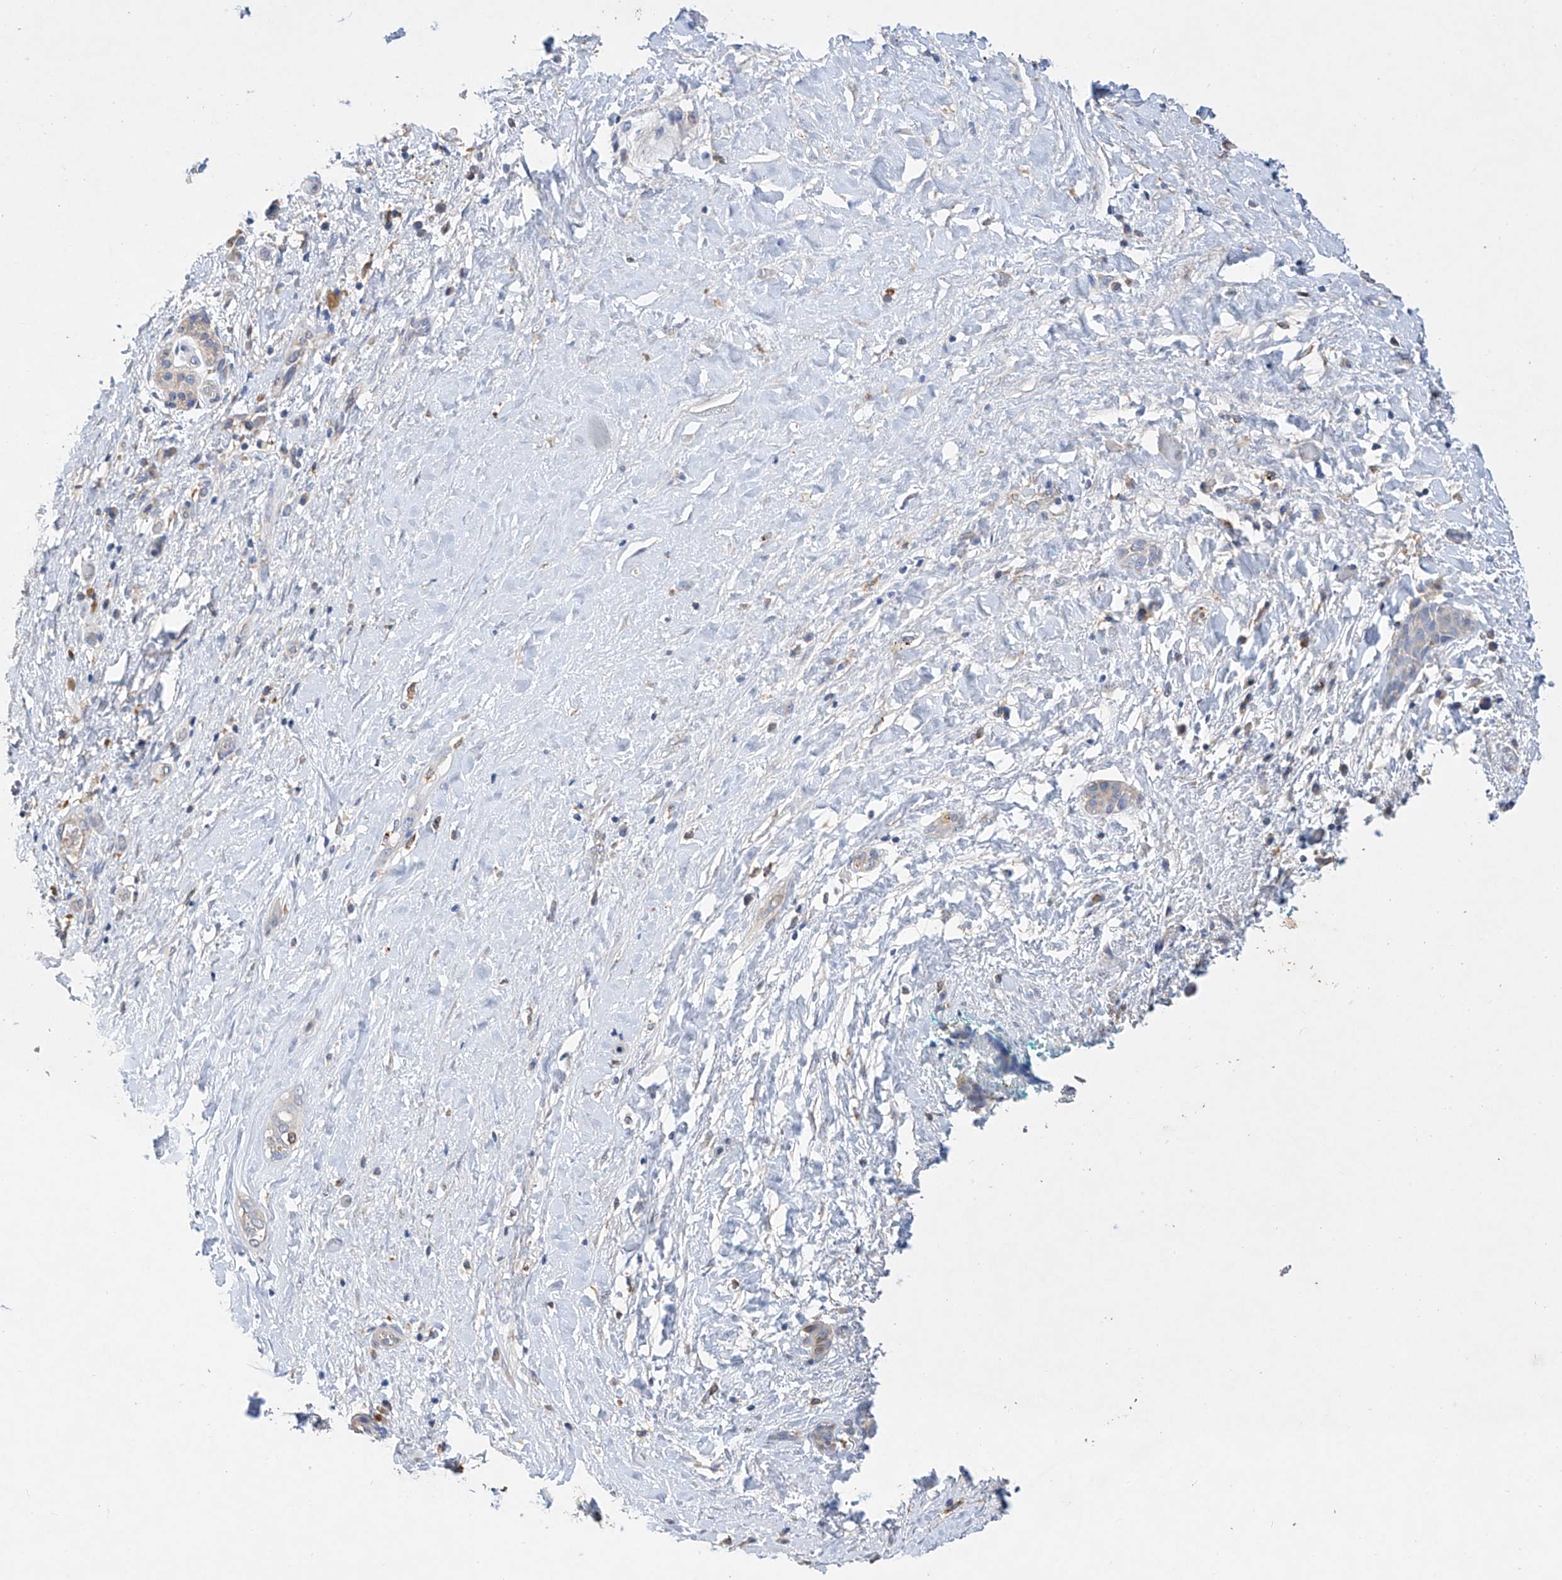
{"staining": {"intensity": "negative", "quantity": "none", "location": "none"}, "tissue": "pancreatic cancer", "cell_type": "Tumor cells", "image_type": "cancer", "snomed": [{"axis": "morphology", "description": "Normal tissue, NOS"}, {"axis": "morphology", "description": "Adenocarcinoma, NOS"}, {"axis": "topography", "description": "Pancreas"}, {"axis": "topography", "description": "Peripheral nerve tissue"}], "caption": "Tumor cells show no significant positivity in adenocarcinoma (pancreatic).", "gene": "AMD1", "patient": {"sex": "female", "age": 63}}